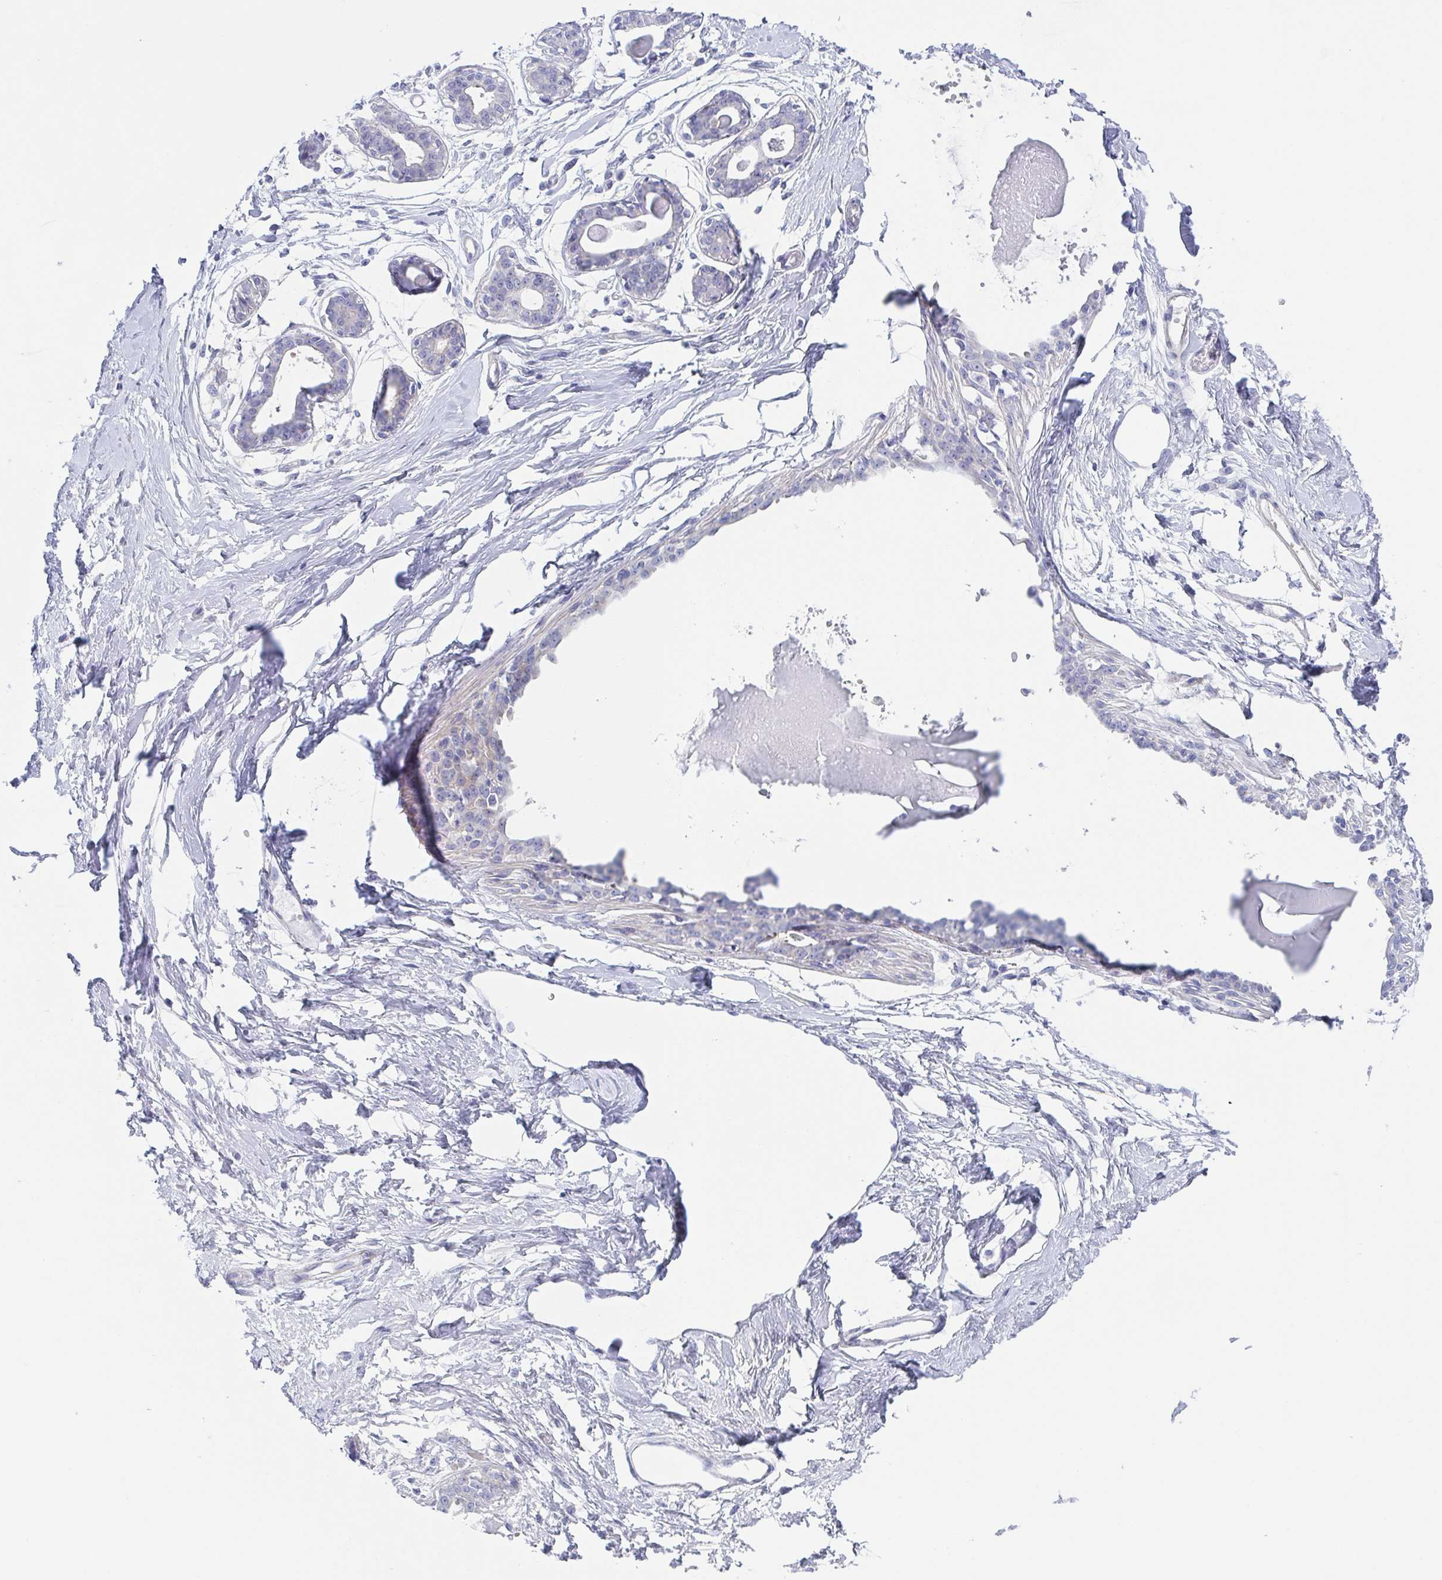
{"staining": {"intensity": "negative", "quantity": "none", "location": "none"}, "tissue": "breast", "cell_type": "Adipocytes", "image_type": "normal", "snomed": [{"axis": "morphology", "description": "Normal tissue, NOS"}, {"axis": "topography", "description": "Breast"}], "caption": "Human breast stained for a protein using immunohistochemistry (IHC) exhibits no staining in adipocytes.", "gene": "DYNC1I1", "patient": {"sex": "female", "age": 45}}